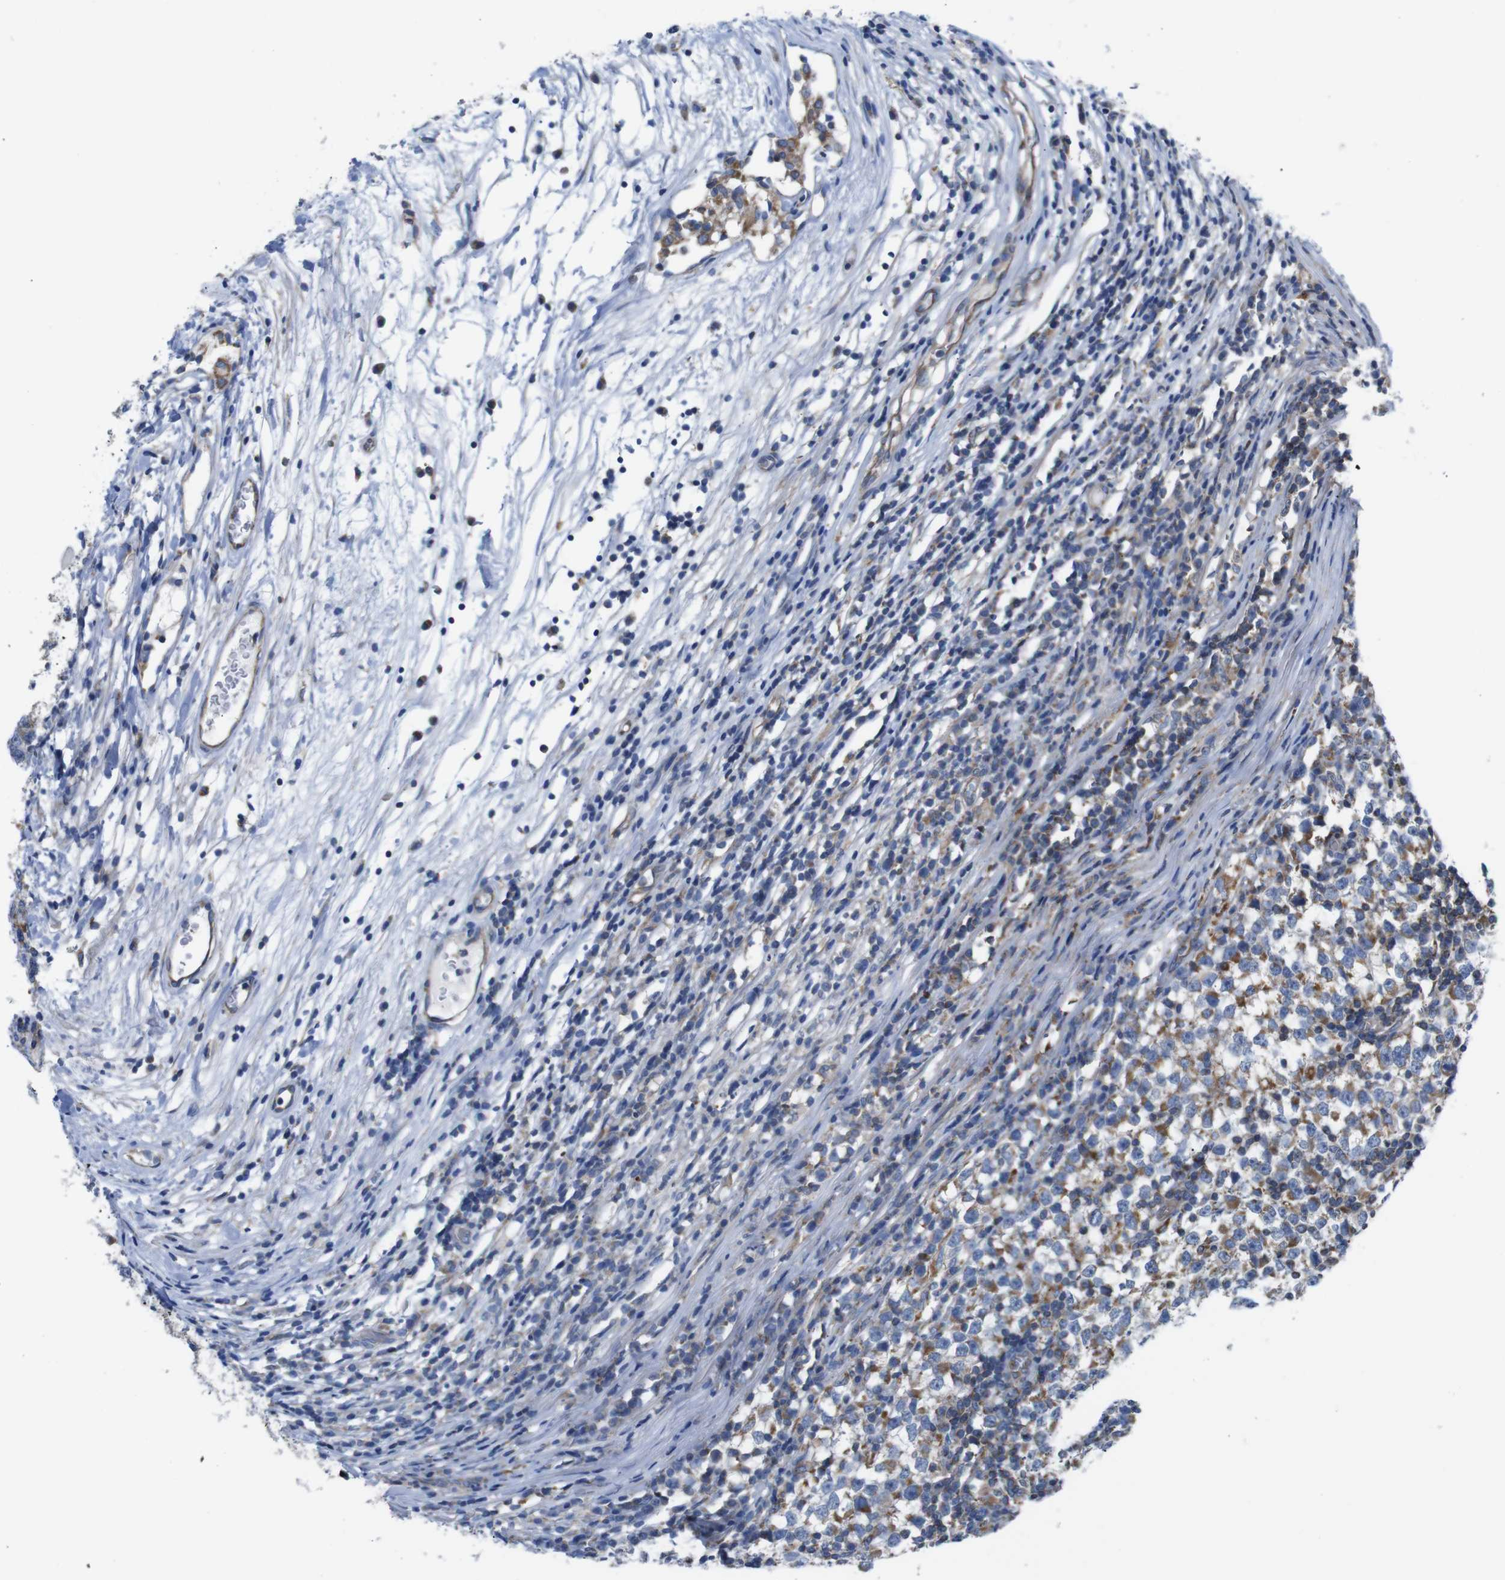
{"staining": {"intensity": "moderate", "quantity": "25%-75%", "location": "cytoplasmic/membranous"}, "tissue": "testis cancer", "cell_type": "Tumor cells", "image_type": "cancer", "snomed": [{"axis": "morphology", "description": "Seminoma, NOS"}, {"axis": "topography", "description": "Testis"}], "caption": "Immunohistochemical staining of human testis seminoma reveals medium levels of moderate cytoplasmic/membranous staining in approximately 25%-75% of tumor cells. The staining is performed using DAB brown chromogen to label protein expression. The nuclei are counter-stained blue using hematoxylin.", "gene": "PDCD1LG2", "patient": {"sex": "male", "age": 65}}